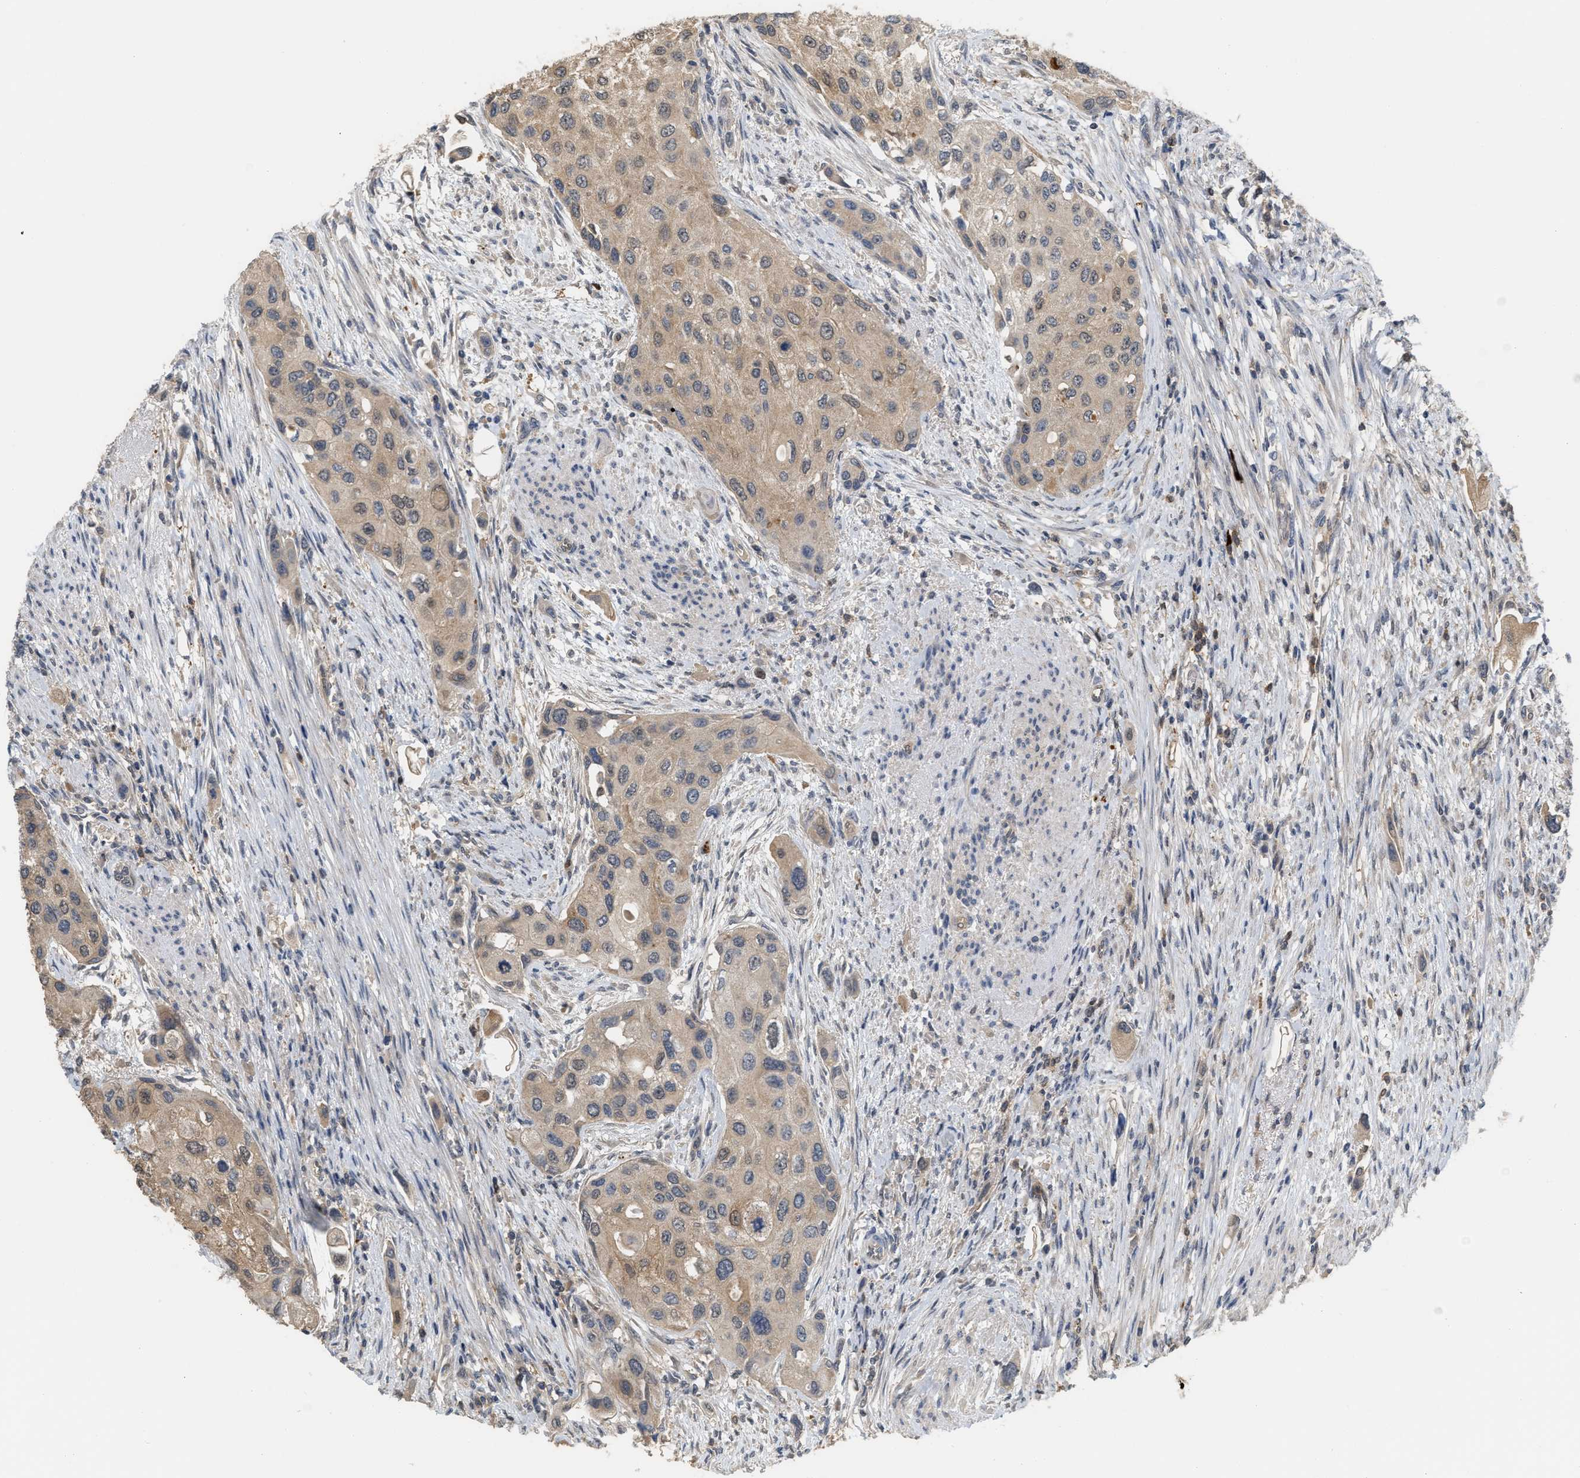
{"staining": {"intensity": "weak", "quantity": ">75%", "location": "cytoplasmic/membranous"}, "tissue": "urothelial cancer", "cell_type": "Tumor cells", "image_type": "cancer", "snomed": [{"axis": "morphology", "description": "Urothelial carcinoma, High grade"}, {"axis": "topography", "description": "Urinary bladder"}], "caption": "Urothelial carcinoma (high-grade) stained for a protein exhibits weak cytoplasmic/membranous positivity in tumor cells.", "gene": "MTPN", "patient": {"sex": "female", "age": 56}}